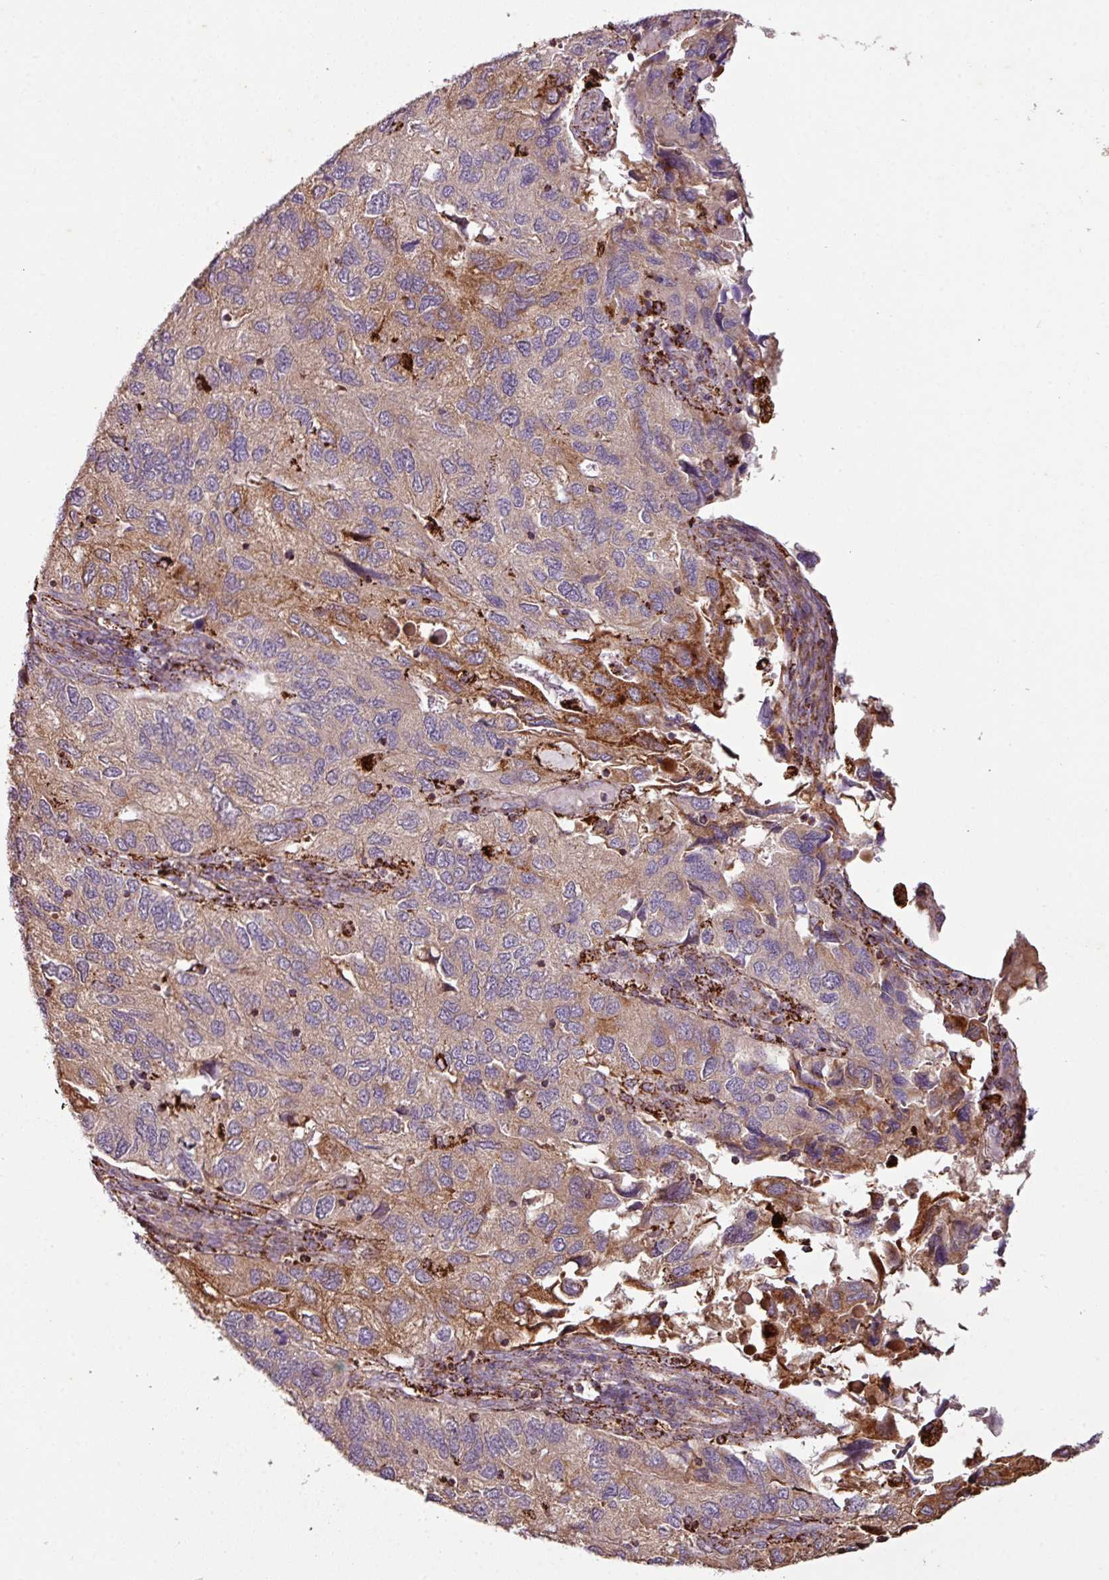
{"staining": {"intensity": "weak", "quantity": "25%-75%", "location": "cytoplasmic/membranous"}, "tissue": "endometrial cancer", "cell_type": "Tumor cells", "image_type": "cancer", "snomed": [{"axis": "morphology", "description": "Carcinoma, NOS"}, {"axis": "topography", "description": "Uterus"}], "caption": "Protein analysis of endometrial carcinoma tissue shows weak cytoplasmic/membranous positivity in about 25%-75% of tumor cells.", "gene": "SQOR", "patient": {"sex": "female", "age": 76}}